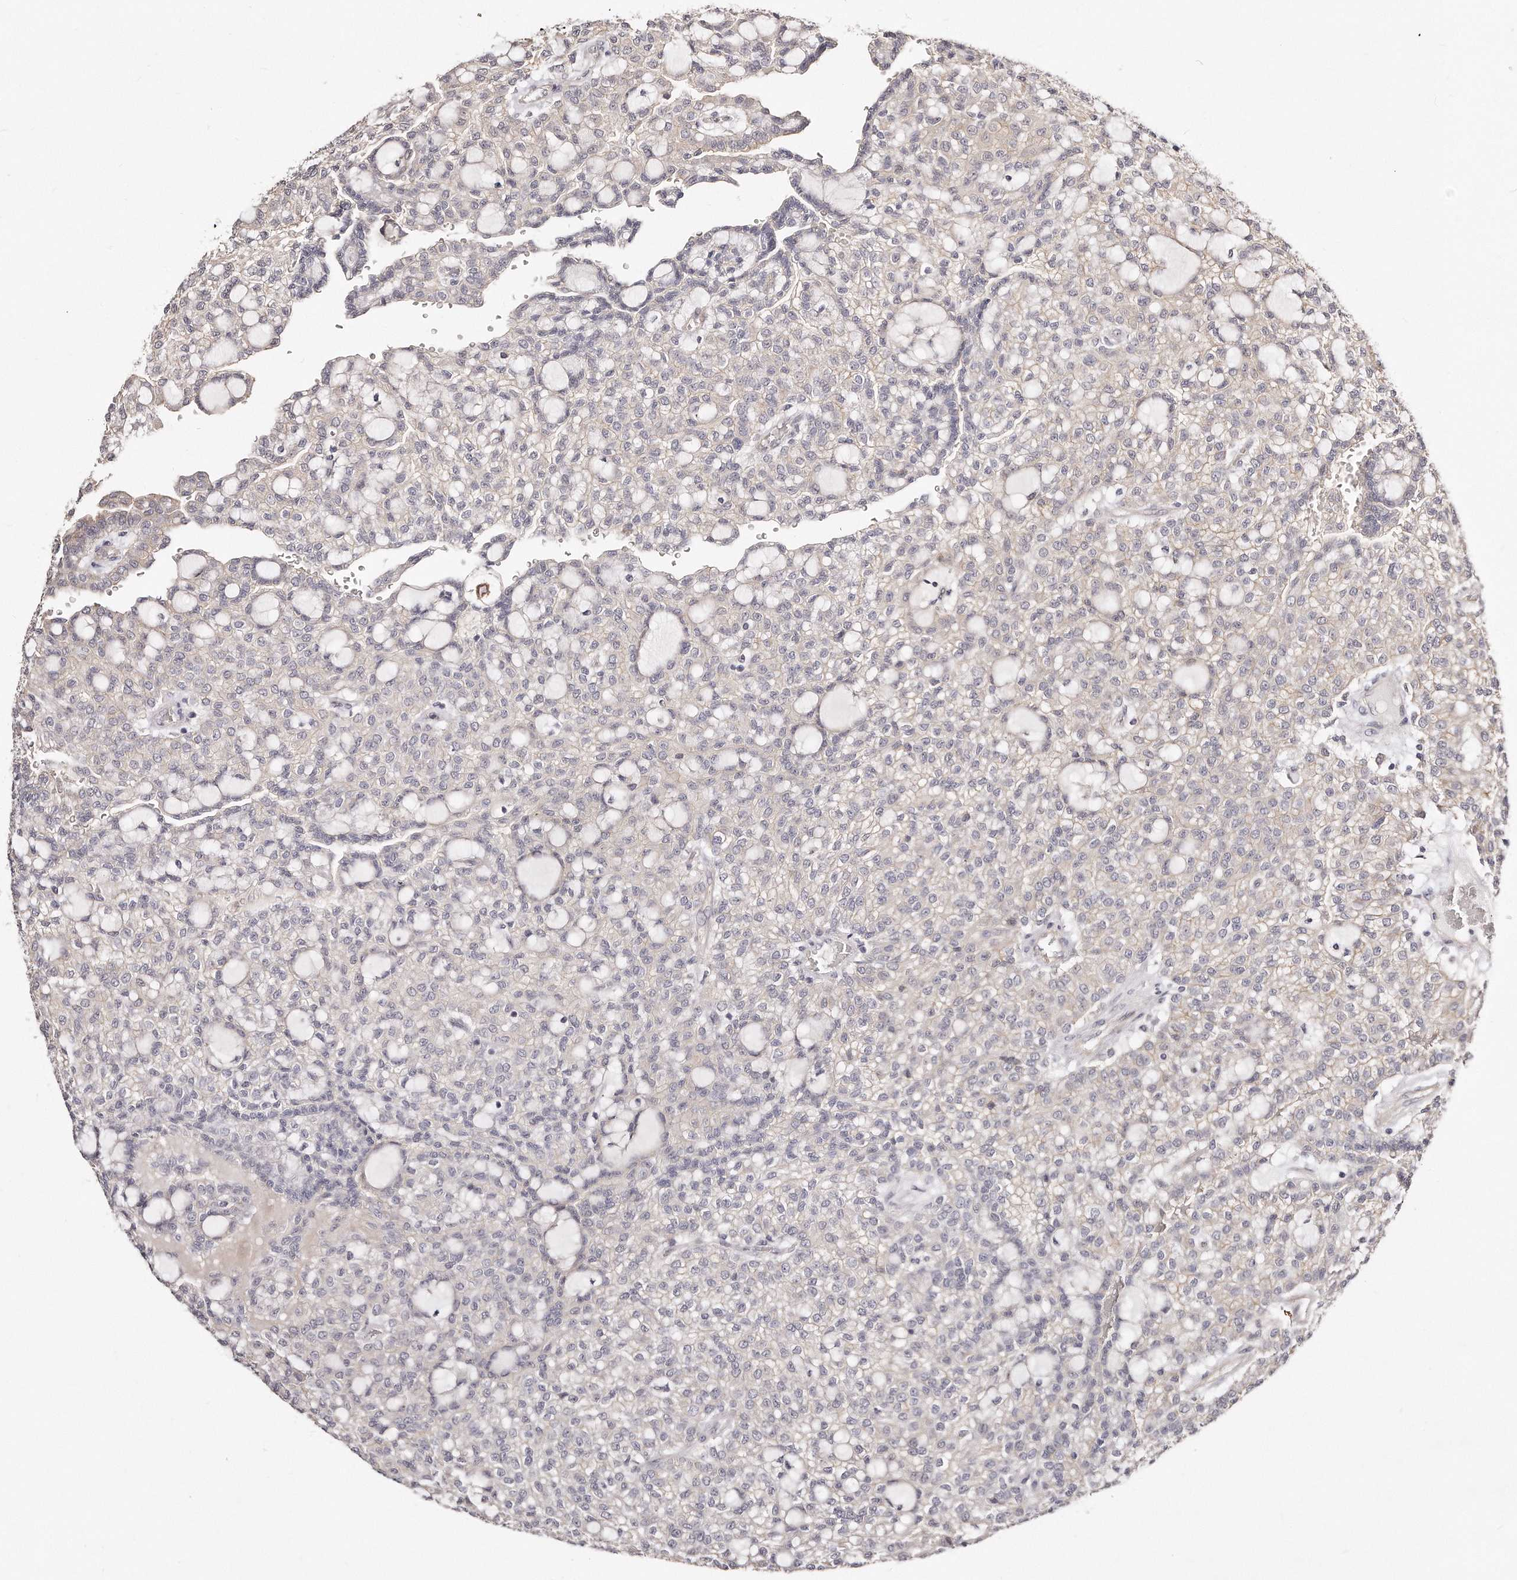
{"staining": {"intensity": "negative", "quantity": "none", "location": "none"}, "tissue": "renal cancer", "cell_type": "Tumor cells", "image_type": "cancer", "snomed": [{"axis": "morphology", "description": "Adenocarcinoma, NOS"}, {"axis": "topography", "description": "Kidney"}], "caption": "Tumor cells are negative for brown protein staining in renal cancer.", "gene": "CASZ1", "patient": {"sex": "male", "age": 63}}